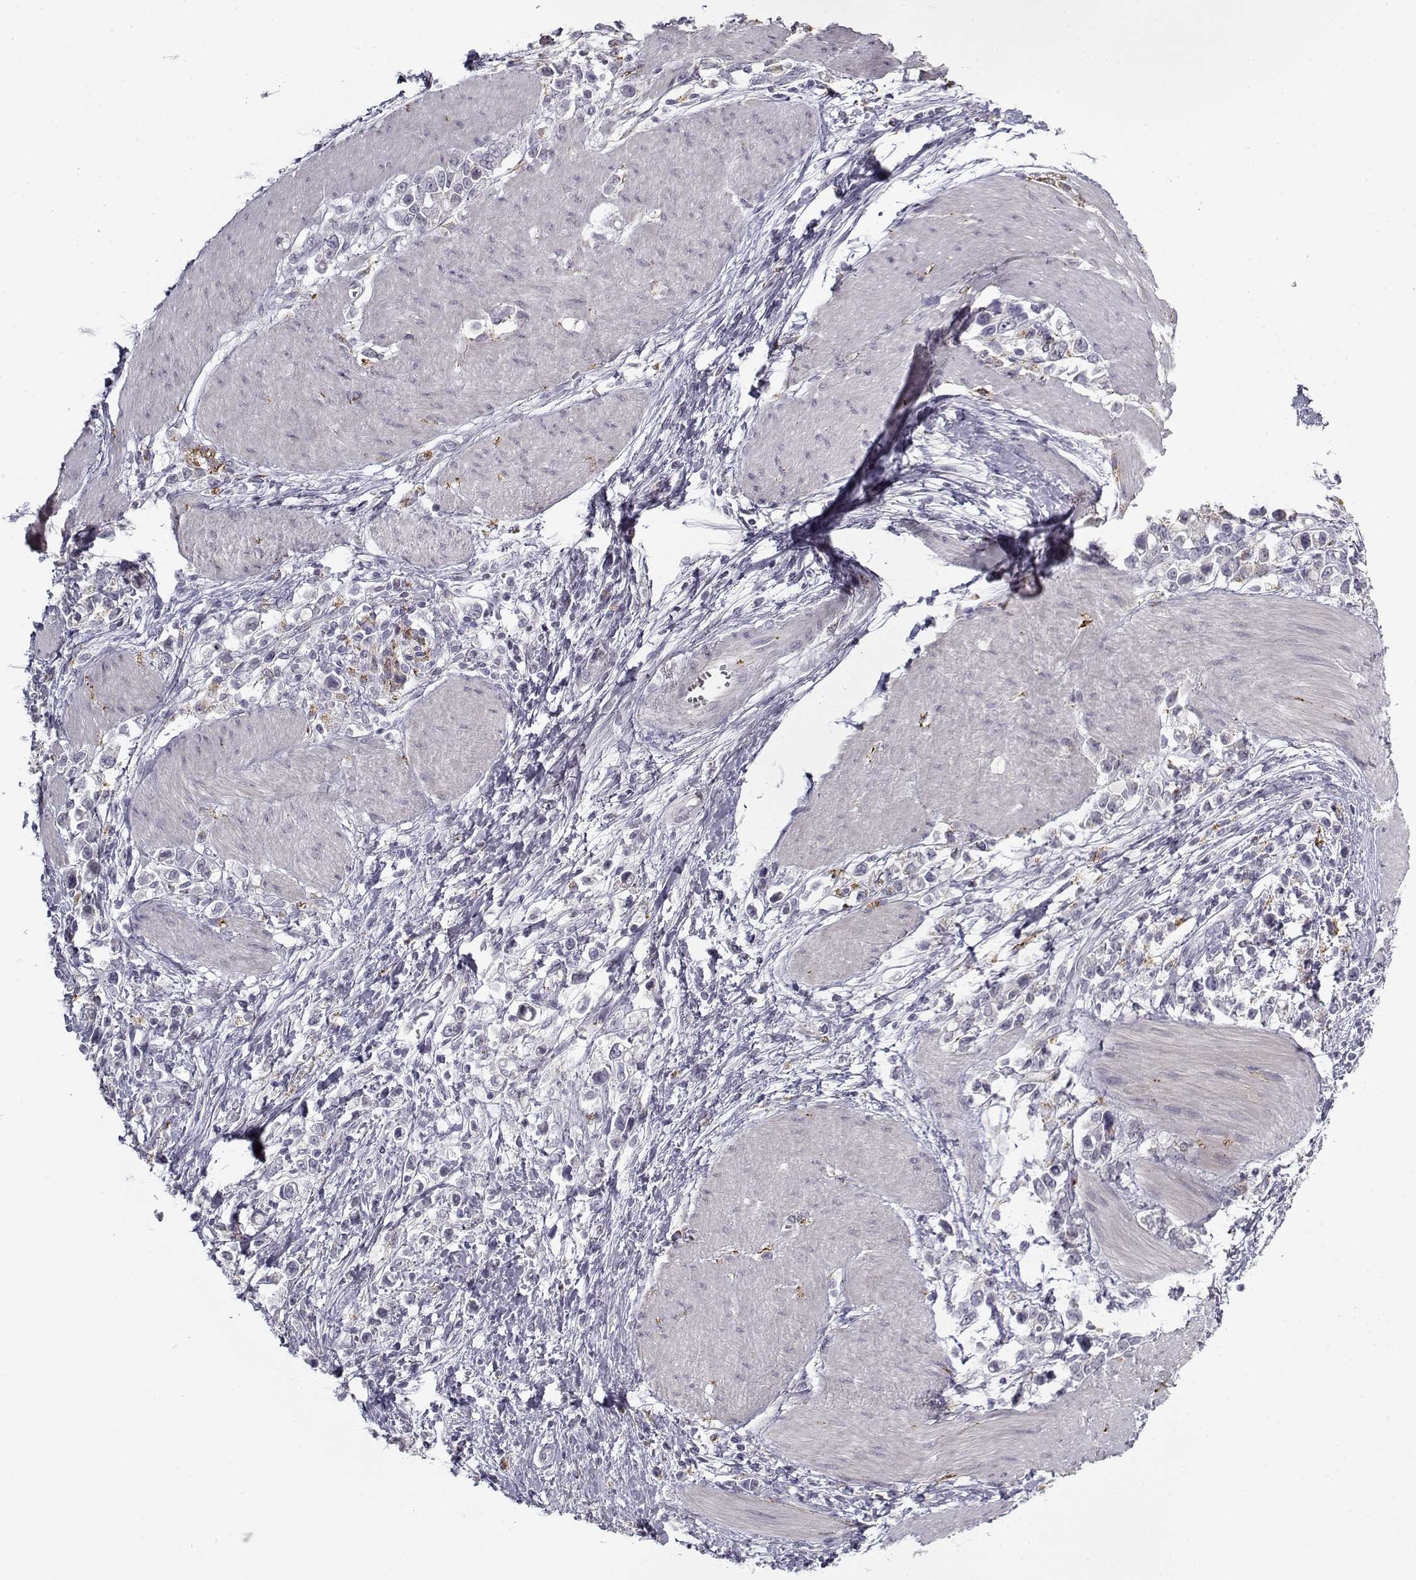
{"staining": {"intensity": "negative", "quantity": "none", "location": "none"}, "tissue": "stomach cancer", "cell_type": "Tumor cells", "image_type": "cancer", "snomed": [{"axis": "morphology", "description": "Adenocarcinoma, NOS"}, {"axis": "topography", "description": "Stomach"}], "caption": "Immunohistochemical staining of human stomach cancer reveals no significant positivity in tumor cells.", "gene": "SNCA", "patient": {"sex": "male", "age": 63}}